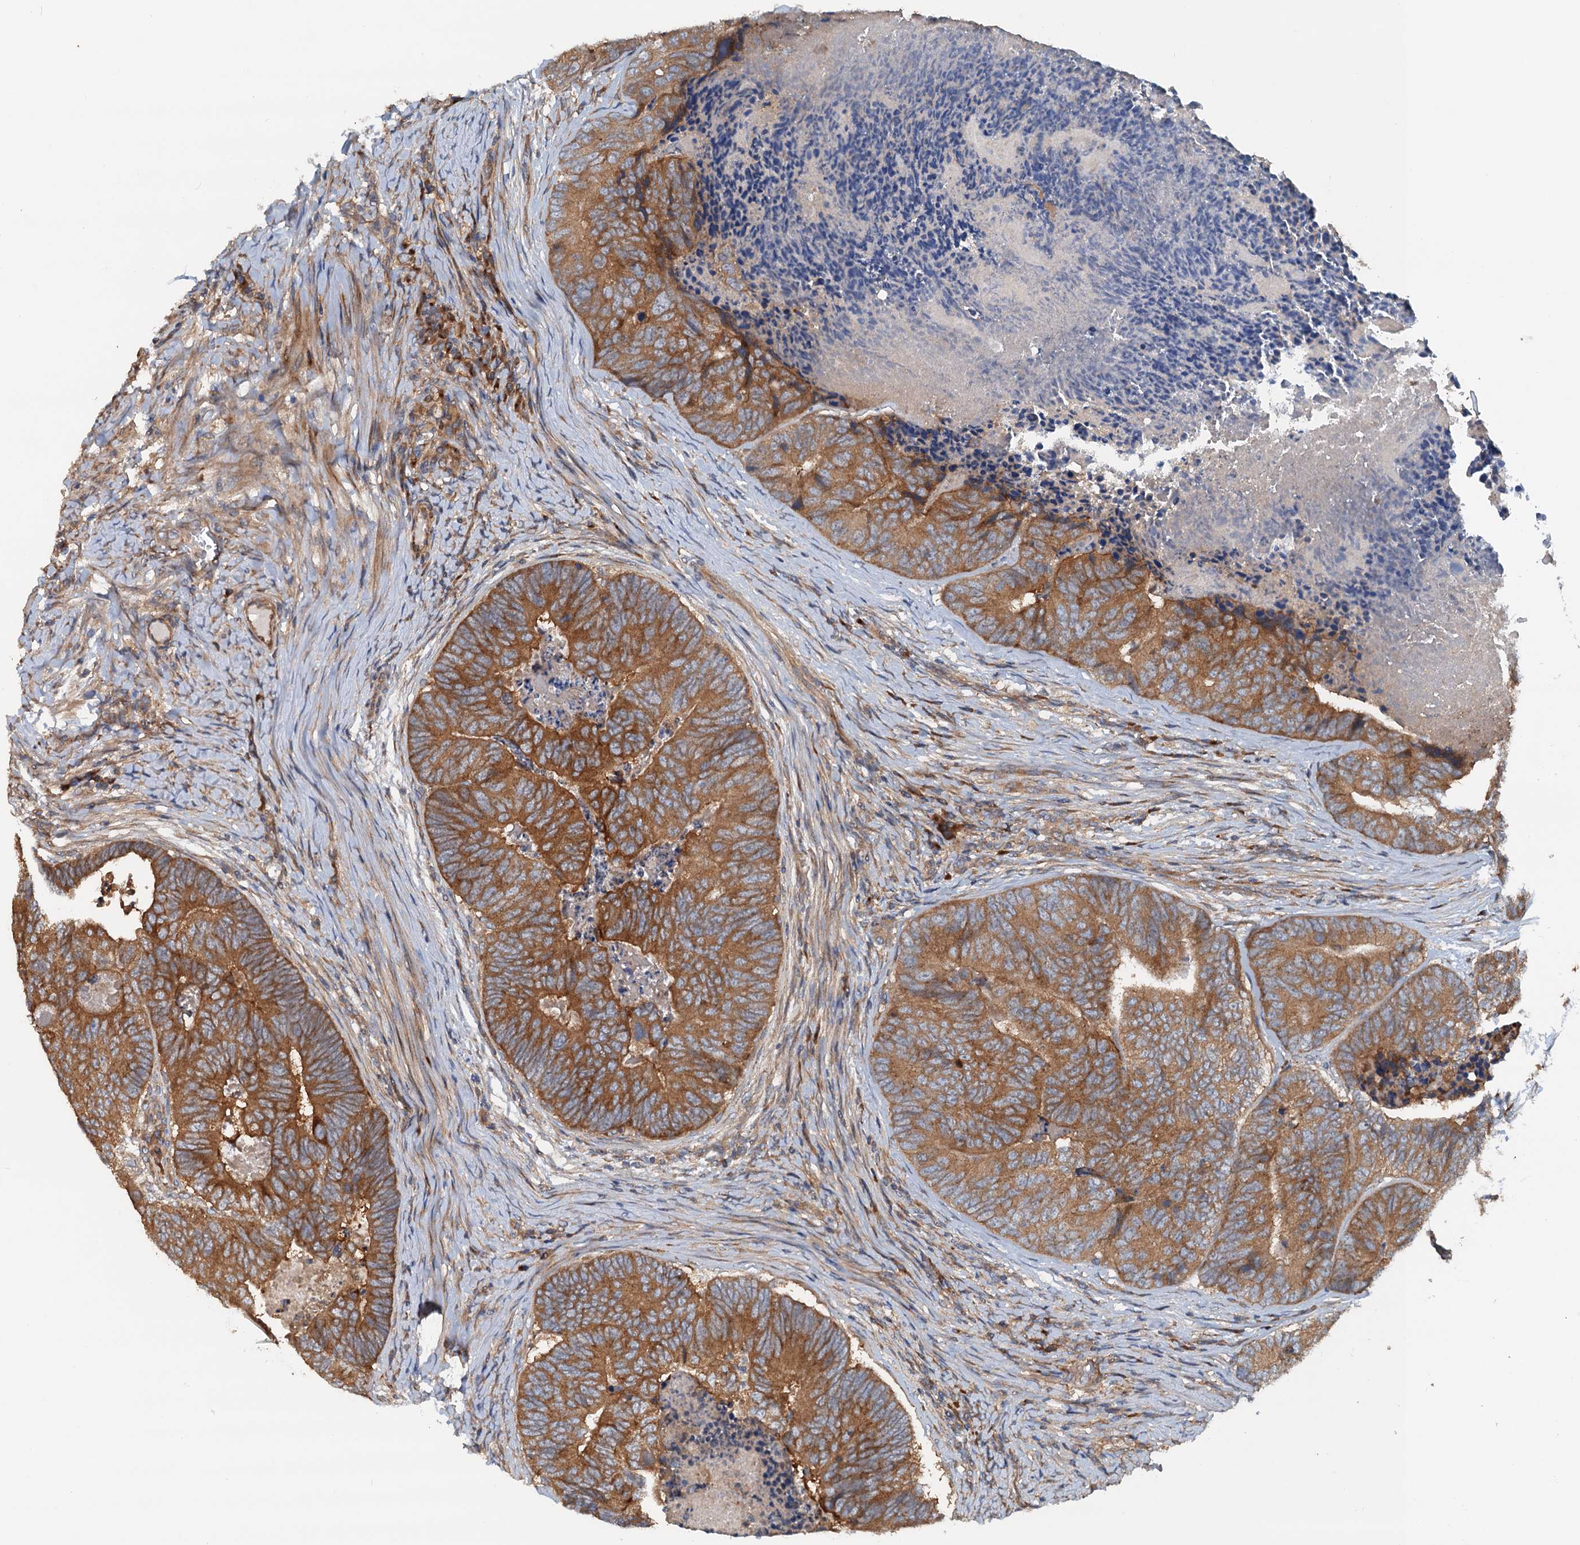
{"staining": {"intensity": "moderate", "quantity": ">75%", "location": "cytoplasmic/membranous"}, "tissue": "colorectal cancer", "cell_type": "Tumor cells", "image_type": "cancer", "snomed": [{"axis": "morphology", "description": "Adenocarcinoma, NOS"}, {"axis": "topography", "description": "Colon"}], "caption": "A medium amount of moderate cytoplasmic/membranous expression is seen in approximately >75% of tumor cells in colorectal adenocarcinoma tissue.", "gene": "COG3", "patient": {"sex": "female", "age": 67}}